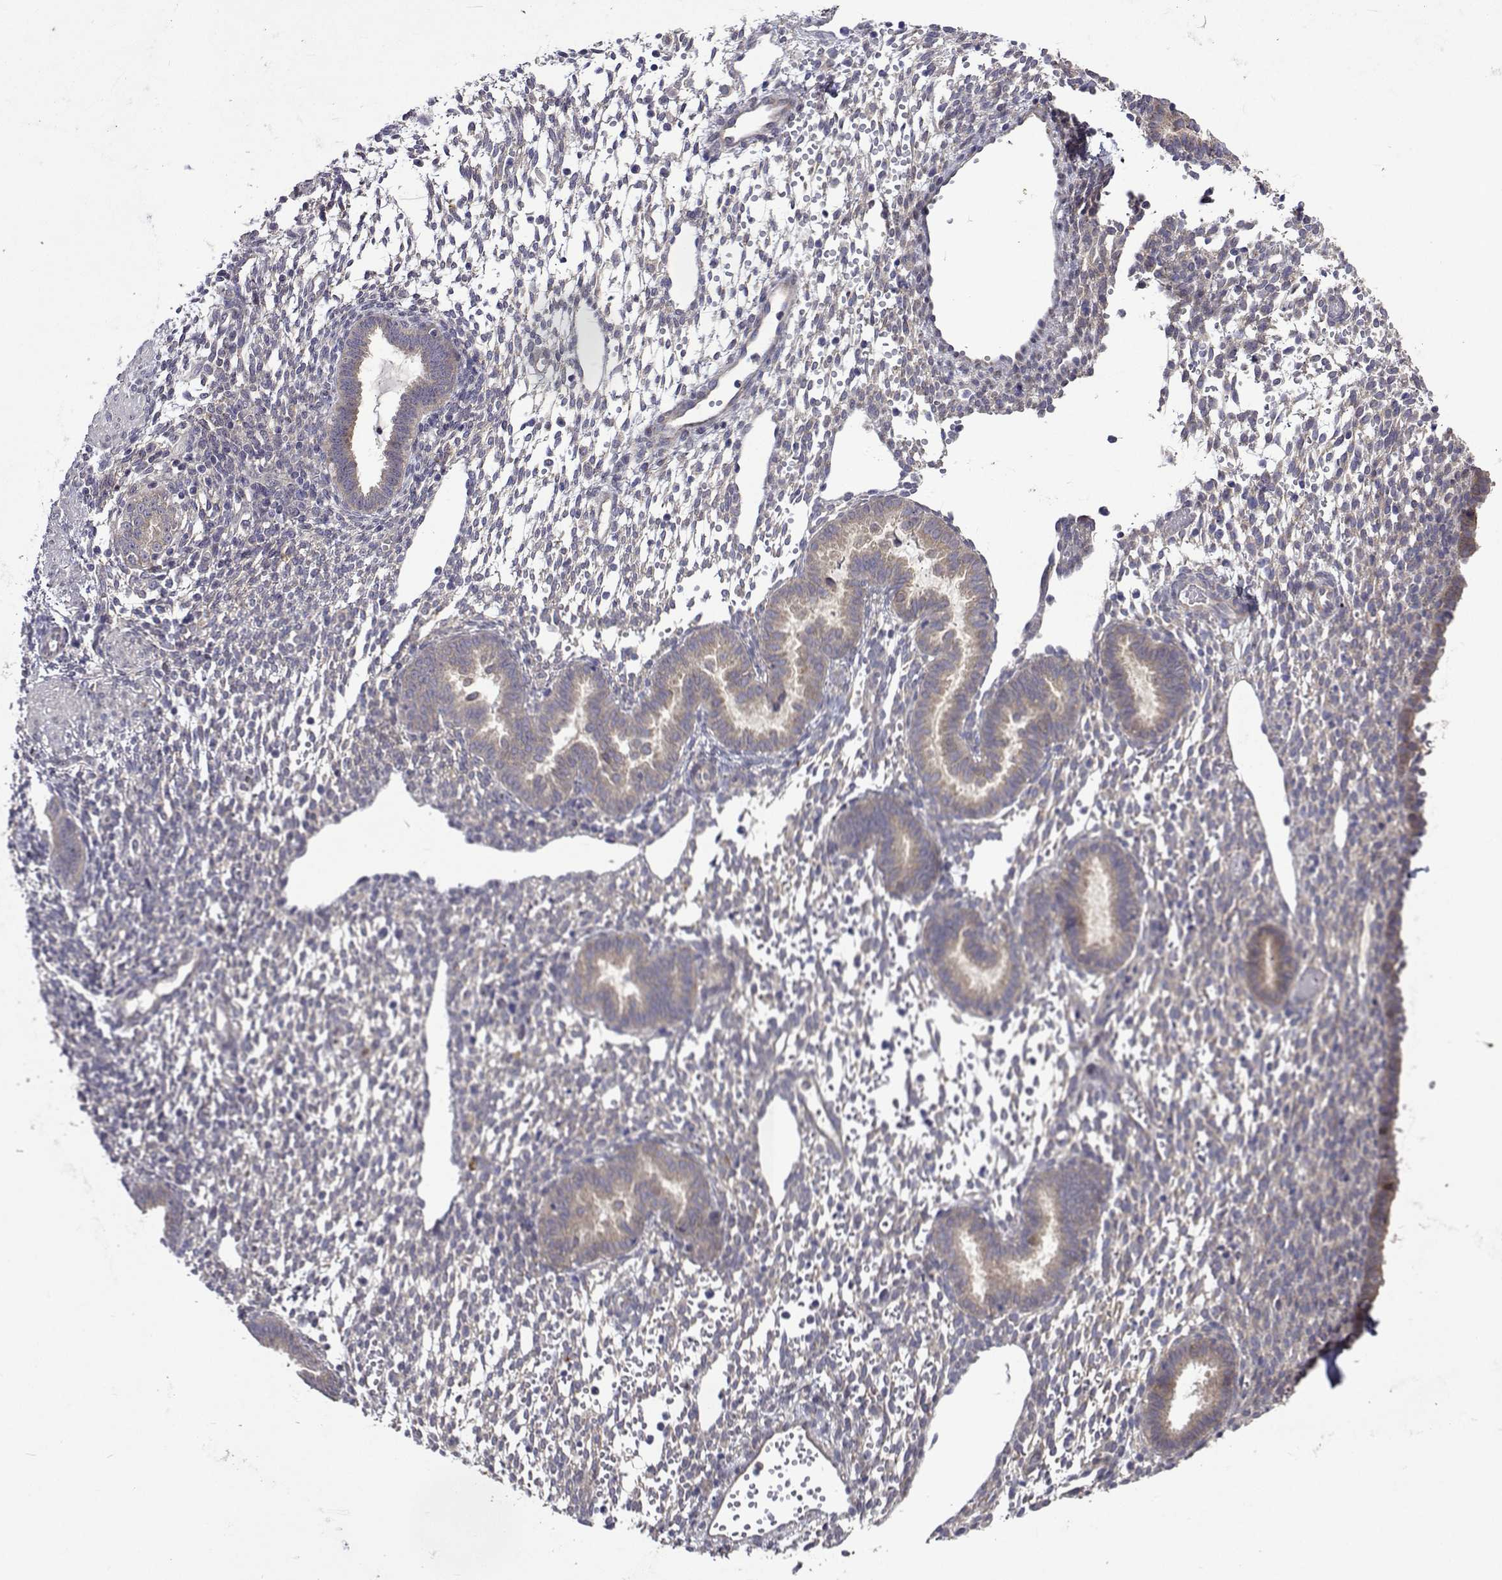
{"staining": {"intensity": "negative", "quantity": "none", "location": "none"}, "tissue": "endometrium", "cell_type": "Cells in endometrial stroma", "image_type": "normal", "snomed": [{"axis": "morphology", "description": "Normal tissue, NOS"}, {"axis": "topography", "description": "Endometrium"}], "caption": "IHC histopathology image of unremarkable endometrium: endometrium stained with DAB (3,3'-diaminobenzidine) demonstrates no significant protein staining in cells in endometrial stroma. (IHC, brightfield microscopy, high magnification).", "gene": "TARBP2", "patient": {"sex": "female", "age": 36}}